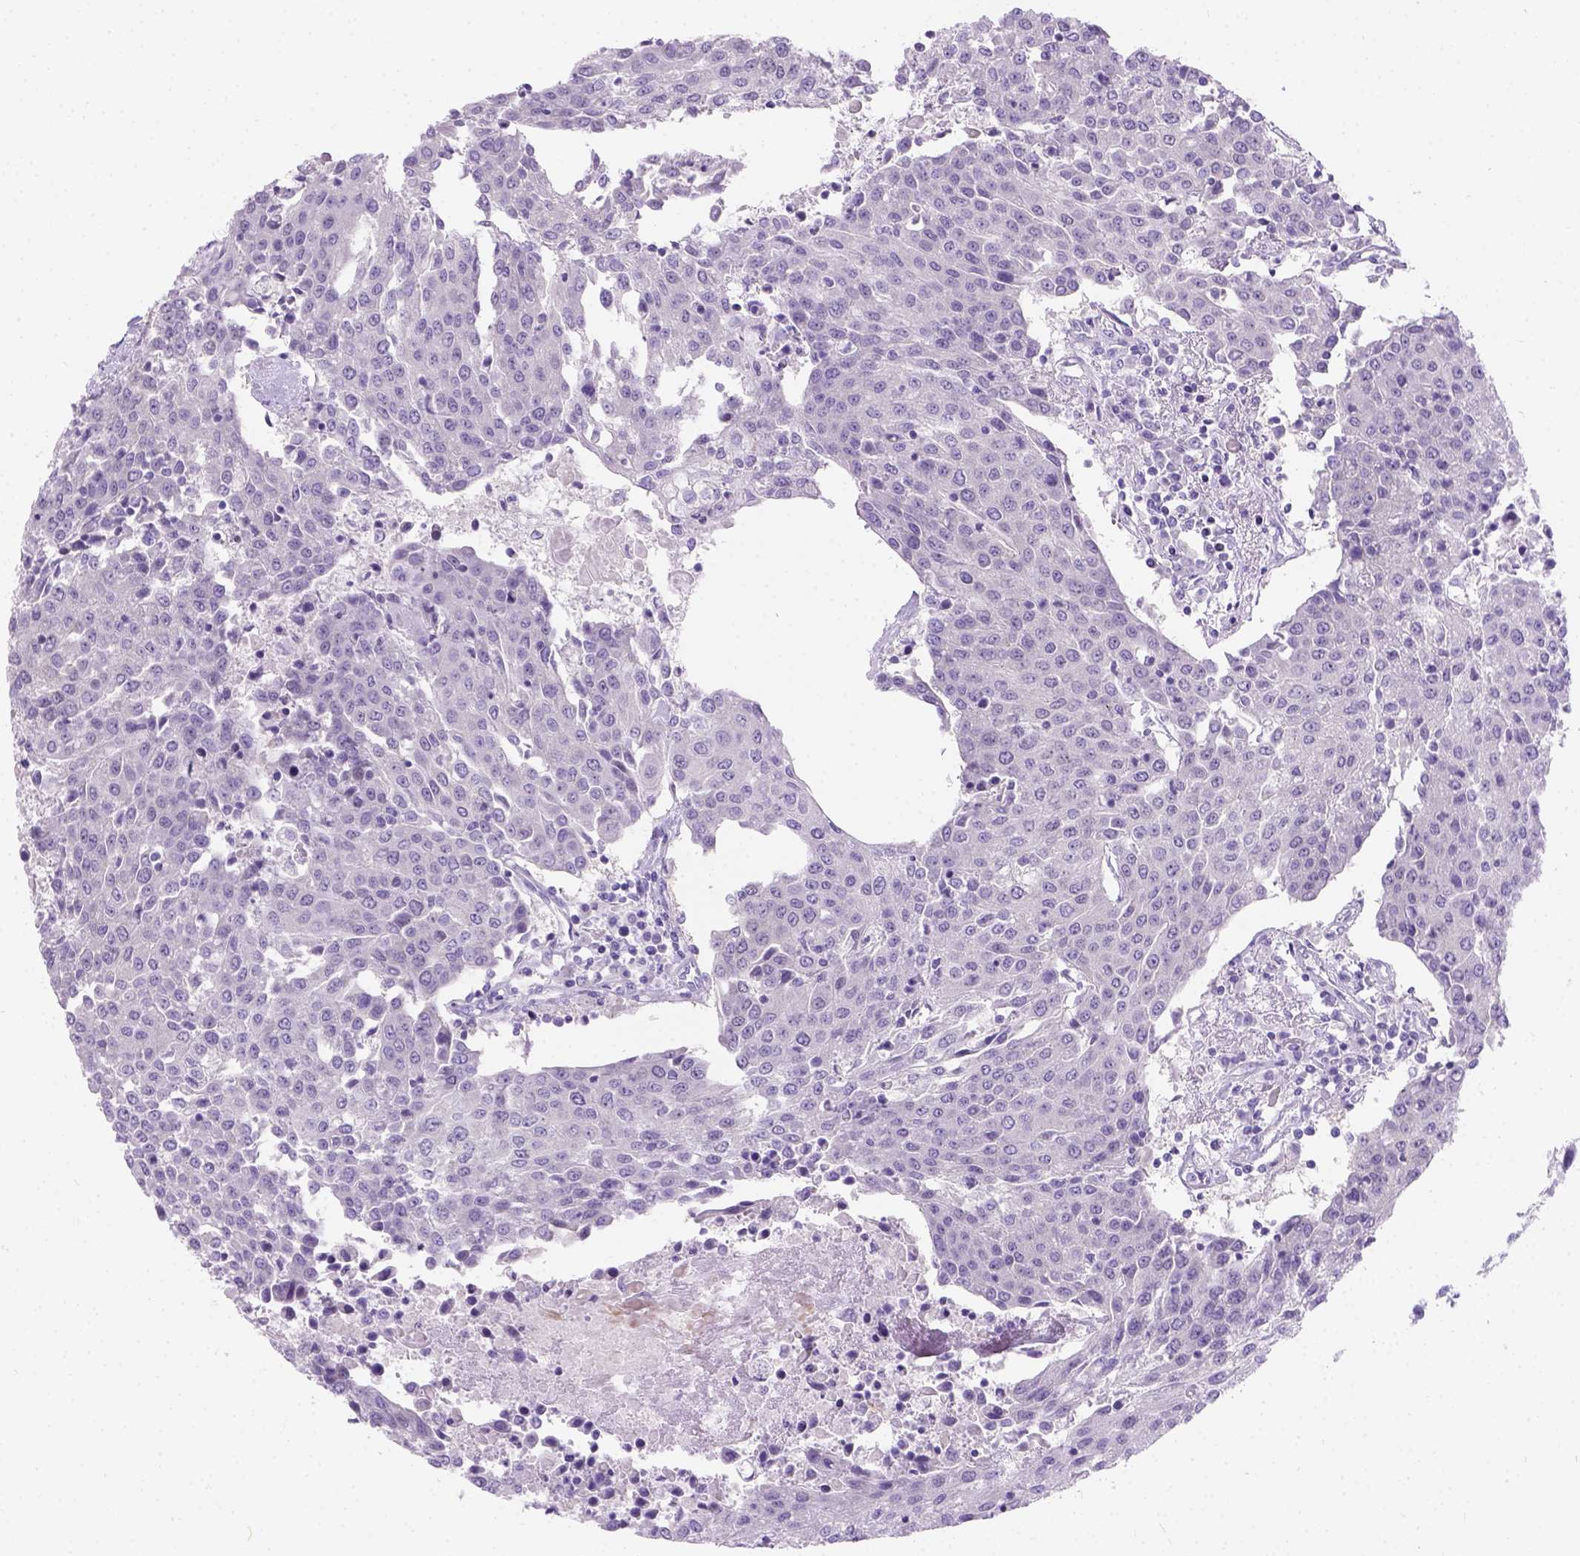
{"staining": {"intensity": "negative", "quantity": "none", "location": "none"}, "tissue": "urothelial cancer", "cell_type": "Tumor cells", "image_type": "cancer", "snomed": [{"axis": "morphology", "description": "Urothelial carcinoma, High grade"}, {"axis": "topography", "description": "Urinary bladder"}], "caption": "Human urothelial cancer stained for a protein using immunohistochemistry displays no staining in tumor cells.", "gene": "C20orf144", "patient": {"sex": "female", "age": 85}}